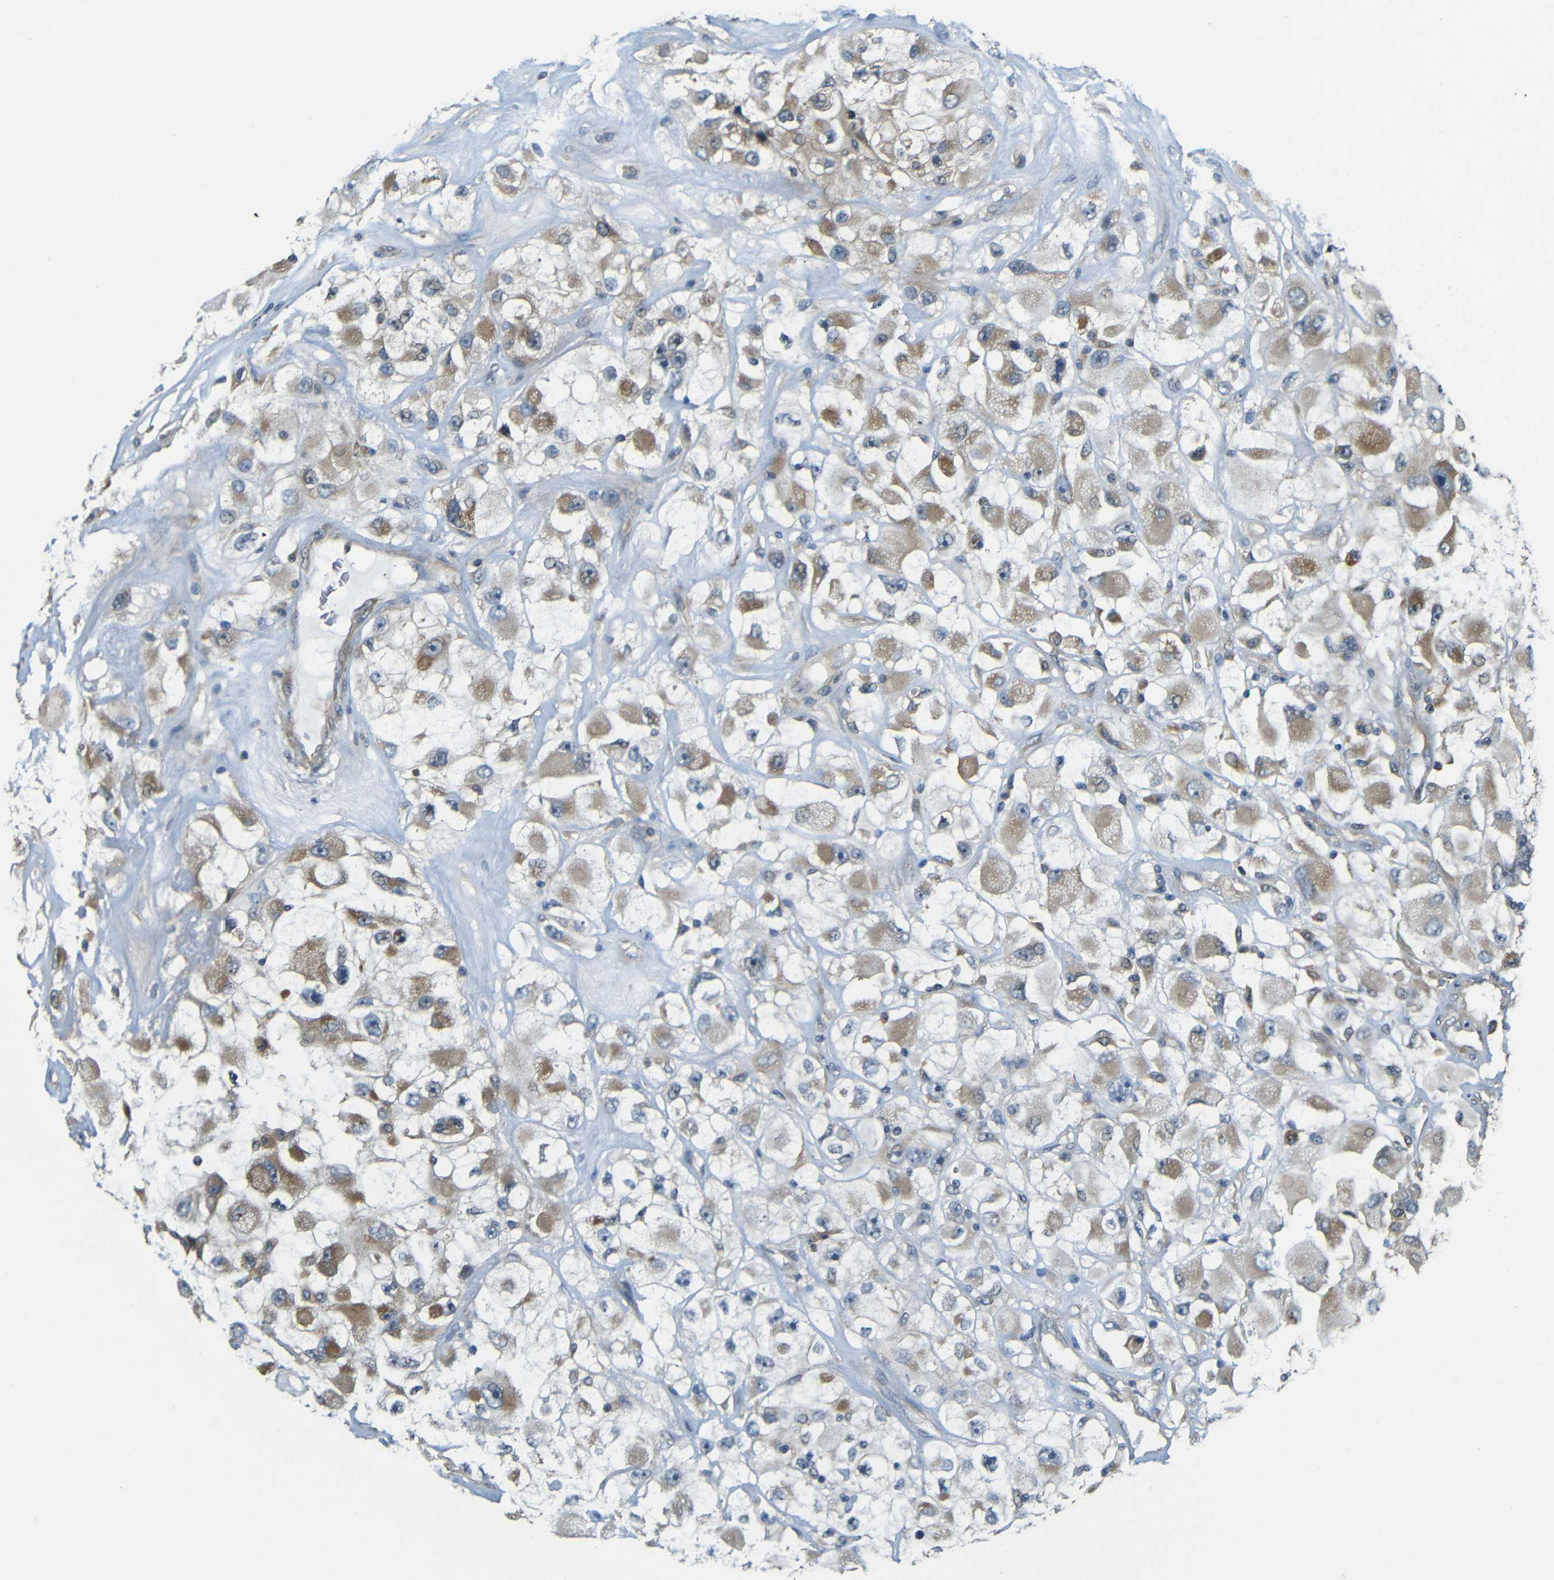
{"staining": {"intensity": "weak", "quantity": ">75%", "location": "cytoplasmic/membranous"}, "tissue": "renal cancer", "cell_type": "Tumor cells", "image_type": "cancer", "snomed": [{"axis": "morphology", "description": "Adenocarcinoma, NOS"}, {"axis": "topography", "description": "Kidney"}], "caption": "Immunohistochemistry staining of renal cancer, which displays low levels of weak cytoplasmic/membranous staining in about >75% of tumor cells indicating weak cytoplasmic/membranous protein positivity. The staining was performed using DAB (brown) for protein detection and nuclei were counterstained in hematoxylin (blue).", "gene": "FNDC3A", "patient": {"sex": "female", "age": 52}}